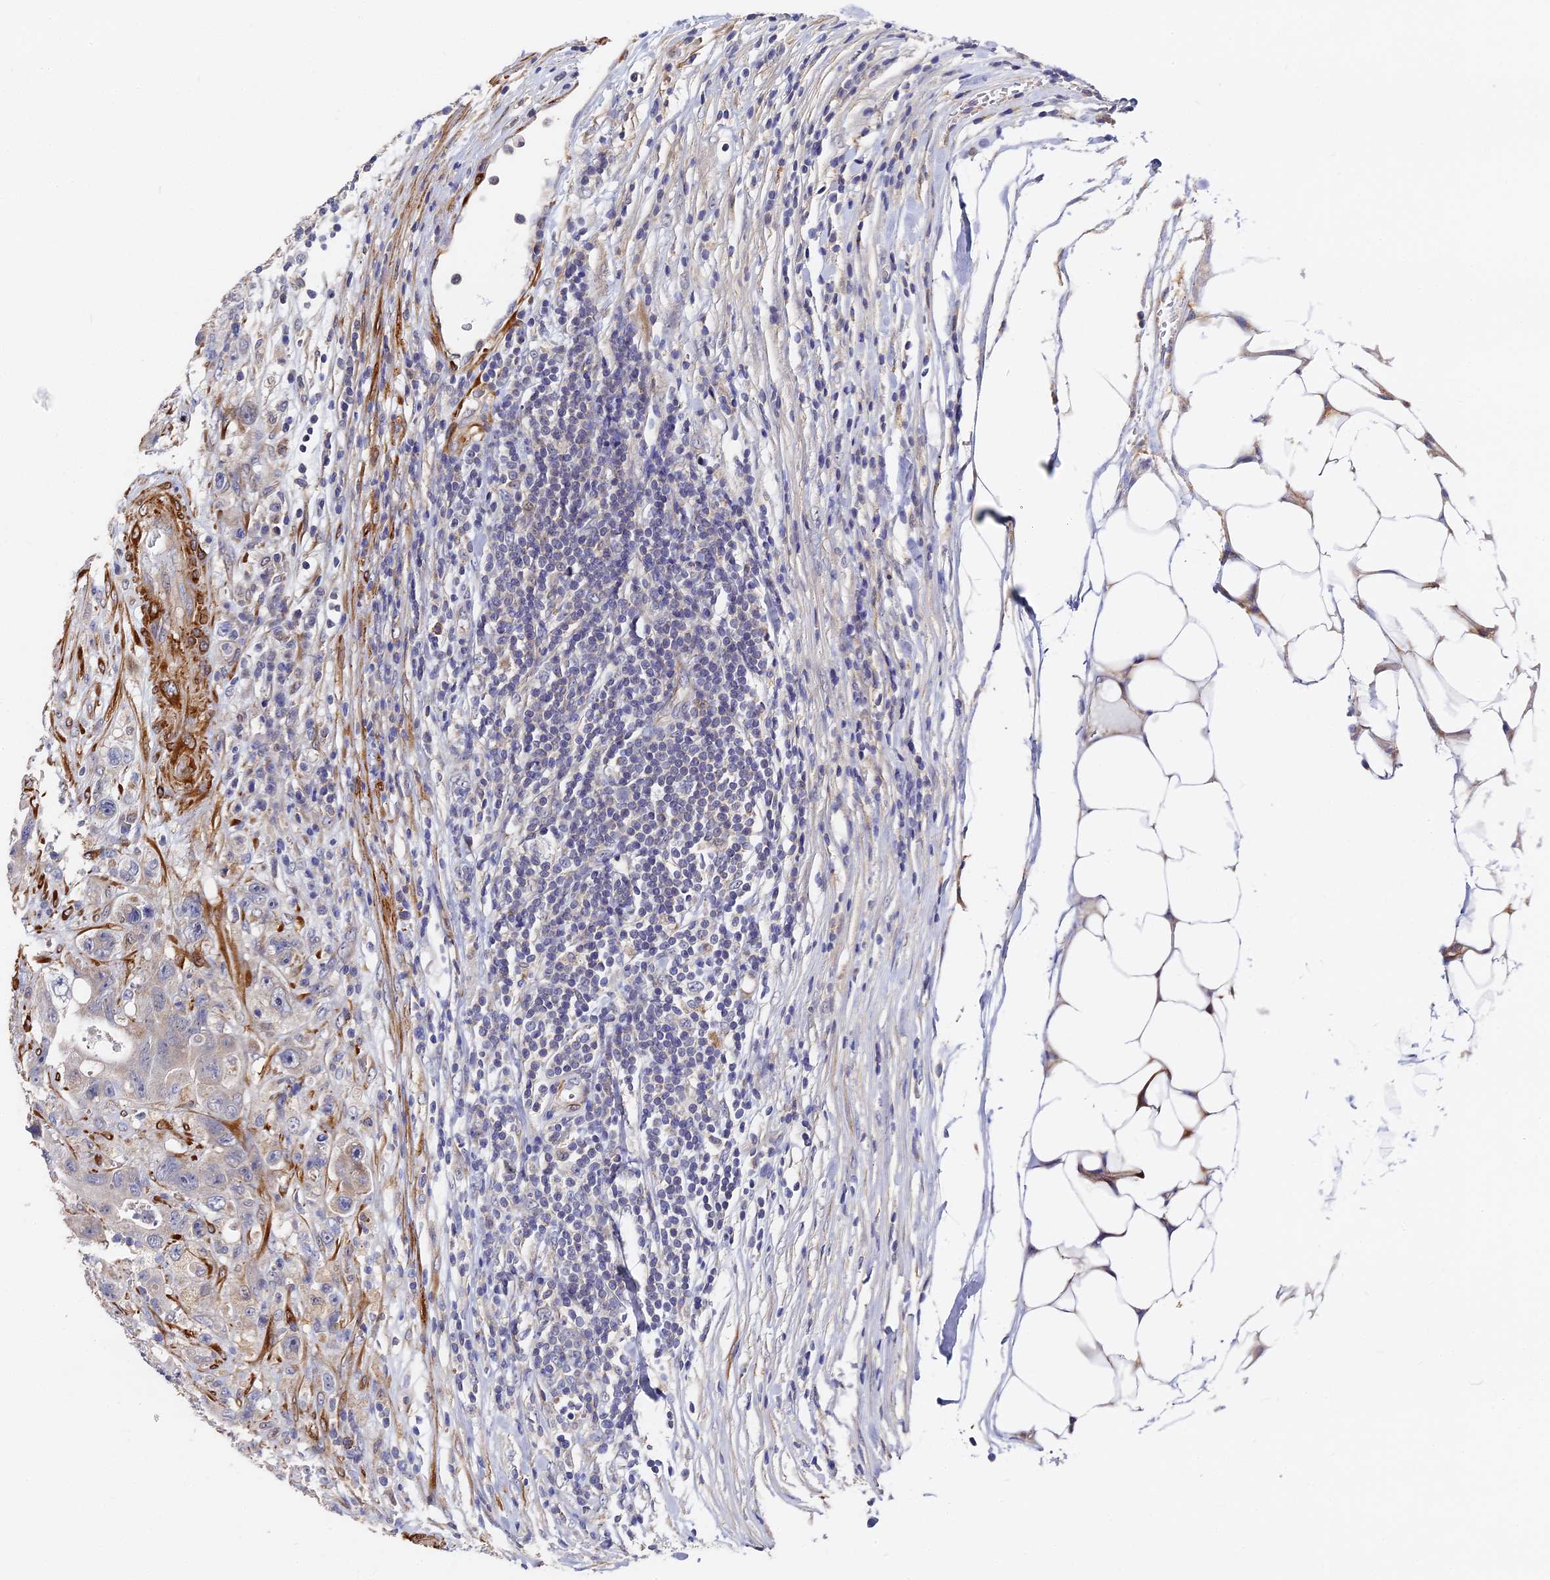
{"staining": {"intensity": "negative", "quantity": "none", "location": "none"}, "tissue": "colorectal cancer", "cell_type": "Tumor cells", "image_type": "cancer", "snomed": [{"axis": "morphology", "description": "Adenocarcinoma, NOS"}, {"axis": "topography", "description": "Colon"}], "caption": "DAB (3,3'-diaminobenzidine) immunohistochemical staining of colorectal cancer shows no significant staining in tumor cells.", "gene": "CCDC113", "patient": {"sex": "female", "age": 46}}